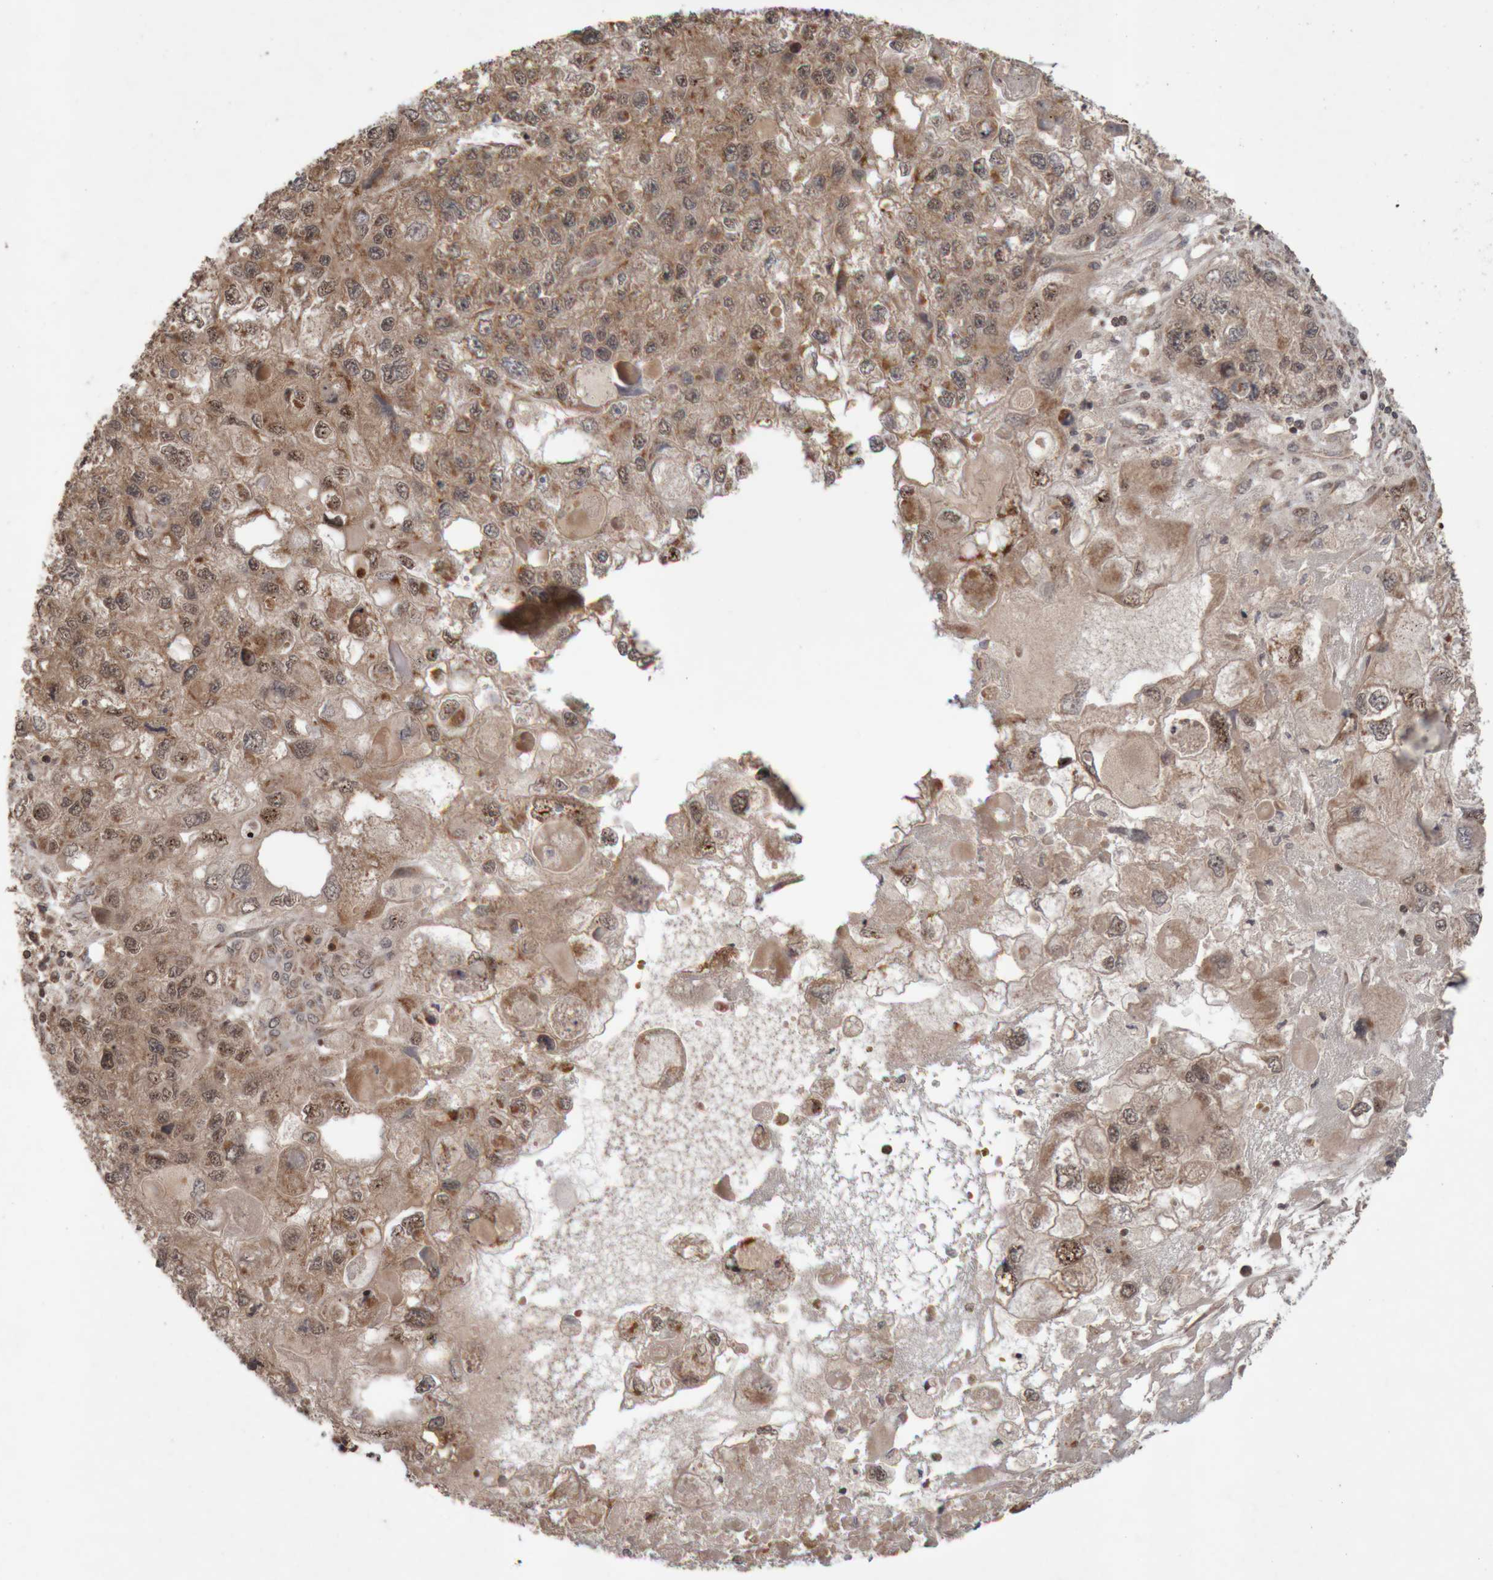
{"staining": {"intensity": "moderate", "quantity": ">75%", "location": "cytoplasmic/membranous"}, "tissue": "endometrial cancer", "cell_type": "Tumor cells", "image_type": "cancer", "snomed": [{"axis": "morphology", "description": "Adenocarcinoma, NOS"}, {"axis": "topography", "description": "Endometrium"}], "caption": "Immunohistochemical staining of human endometrial cancer (adenocarcinoma) reveals medium levels of moderate cytoplasmic/membranous protein positivity in about >75% of tumor cells. The staining was performed using DAB (3,3'-diaminobenzidine) to visualize the protein expression in brown, while the nuclei were stained in blue with hematoxylin (Magnification: 20x).", "gene": "KIF21B", "patient": {"sex": "female", "age": 49}}